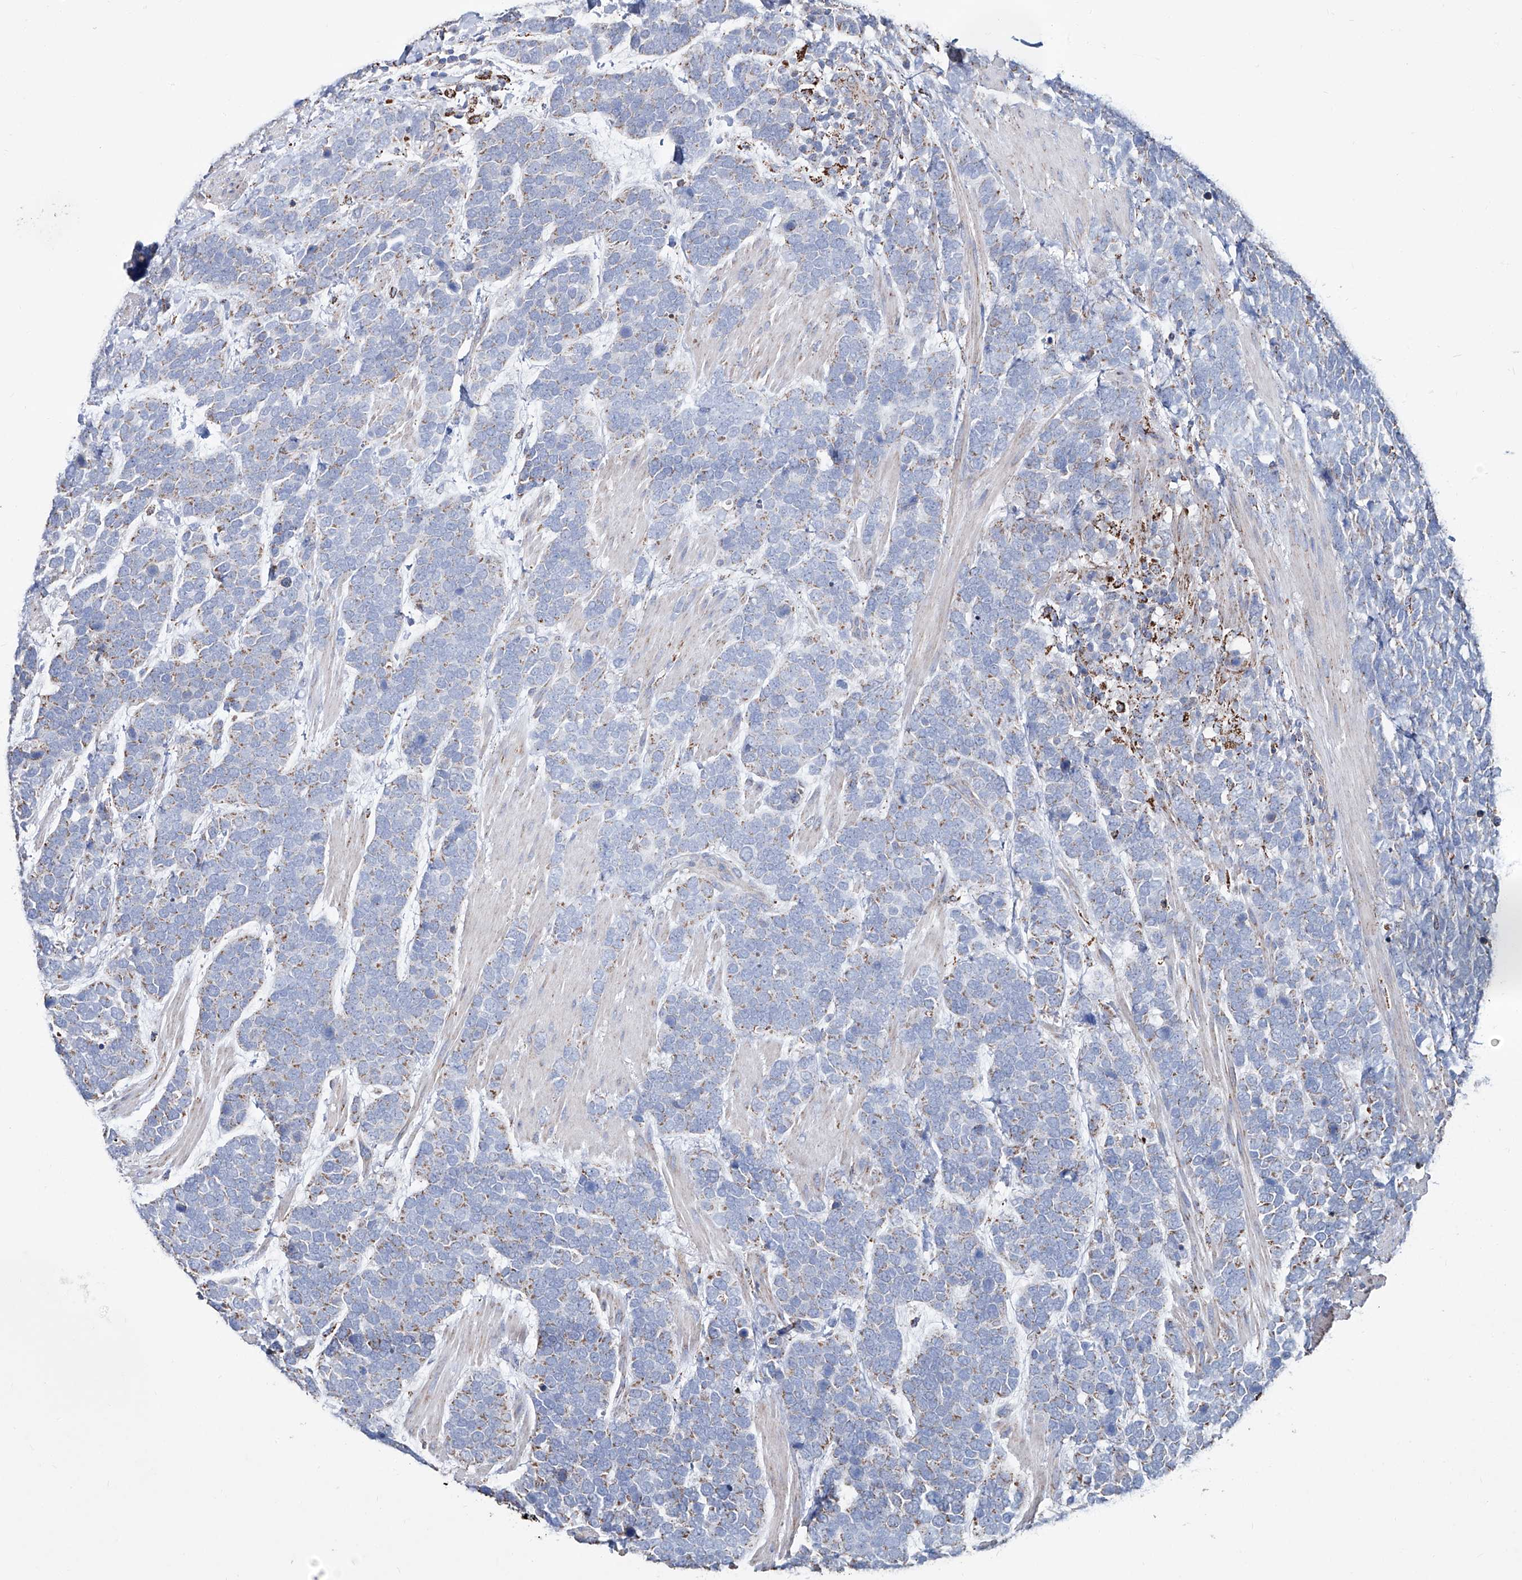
{"staining": {"intensity": "weak", "quantity": "25%-75%", "location": "cytoplasmic/membranous"}, "tissue": "urothelial cancer", "cell_type": "Tumor cells", "image_type": "cancer", "snomed": [{"axis": "morphology", "description": "Urothelial carcinoma, High grade"}, {"axis": "topography", "description": "Urinary bladder"}], "caption": "Protein expression analysis of human urothelial cancer reveals weak cytoplasmic/membranous positivity in about 25%-75% of tumor cells. The staining was performed using DAB (3,3'-diaminobenzidine), with brown indicating positive protein expression. Nuclei are stained blue with hematoxylin.", "gene": "NHS", "patient": {"sex": "female", "age": 82}}